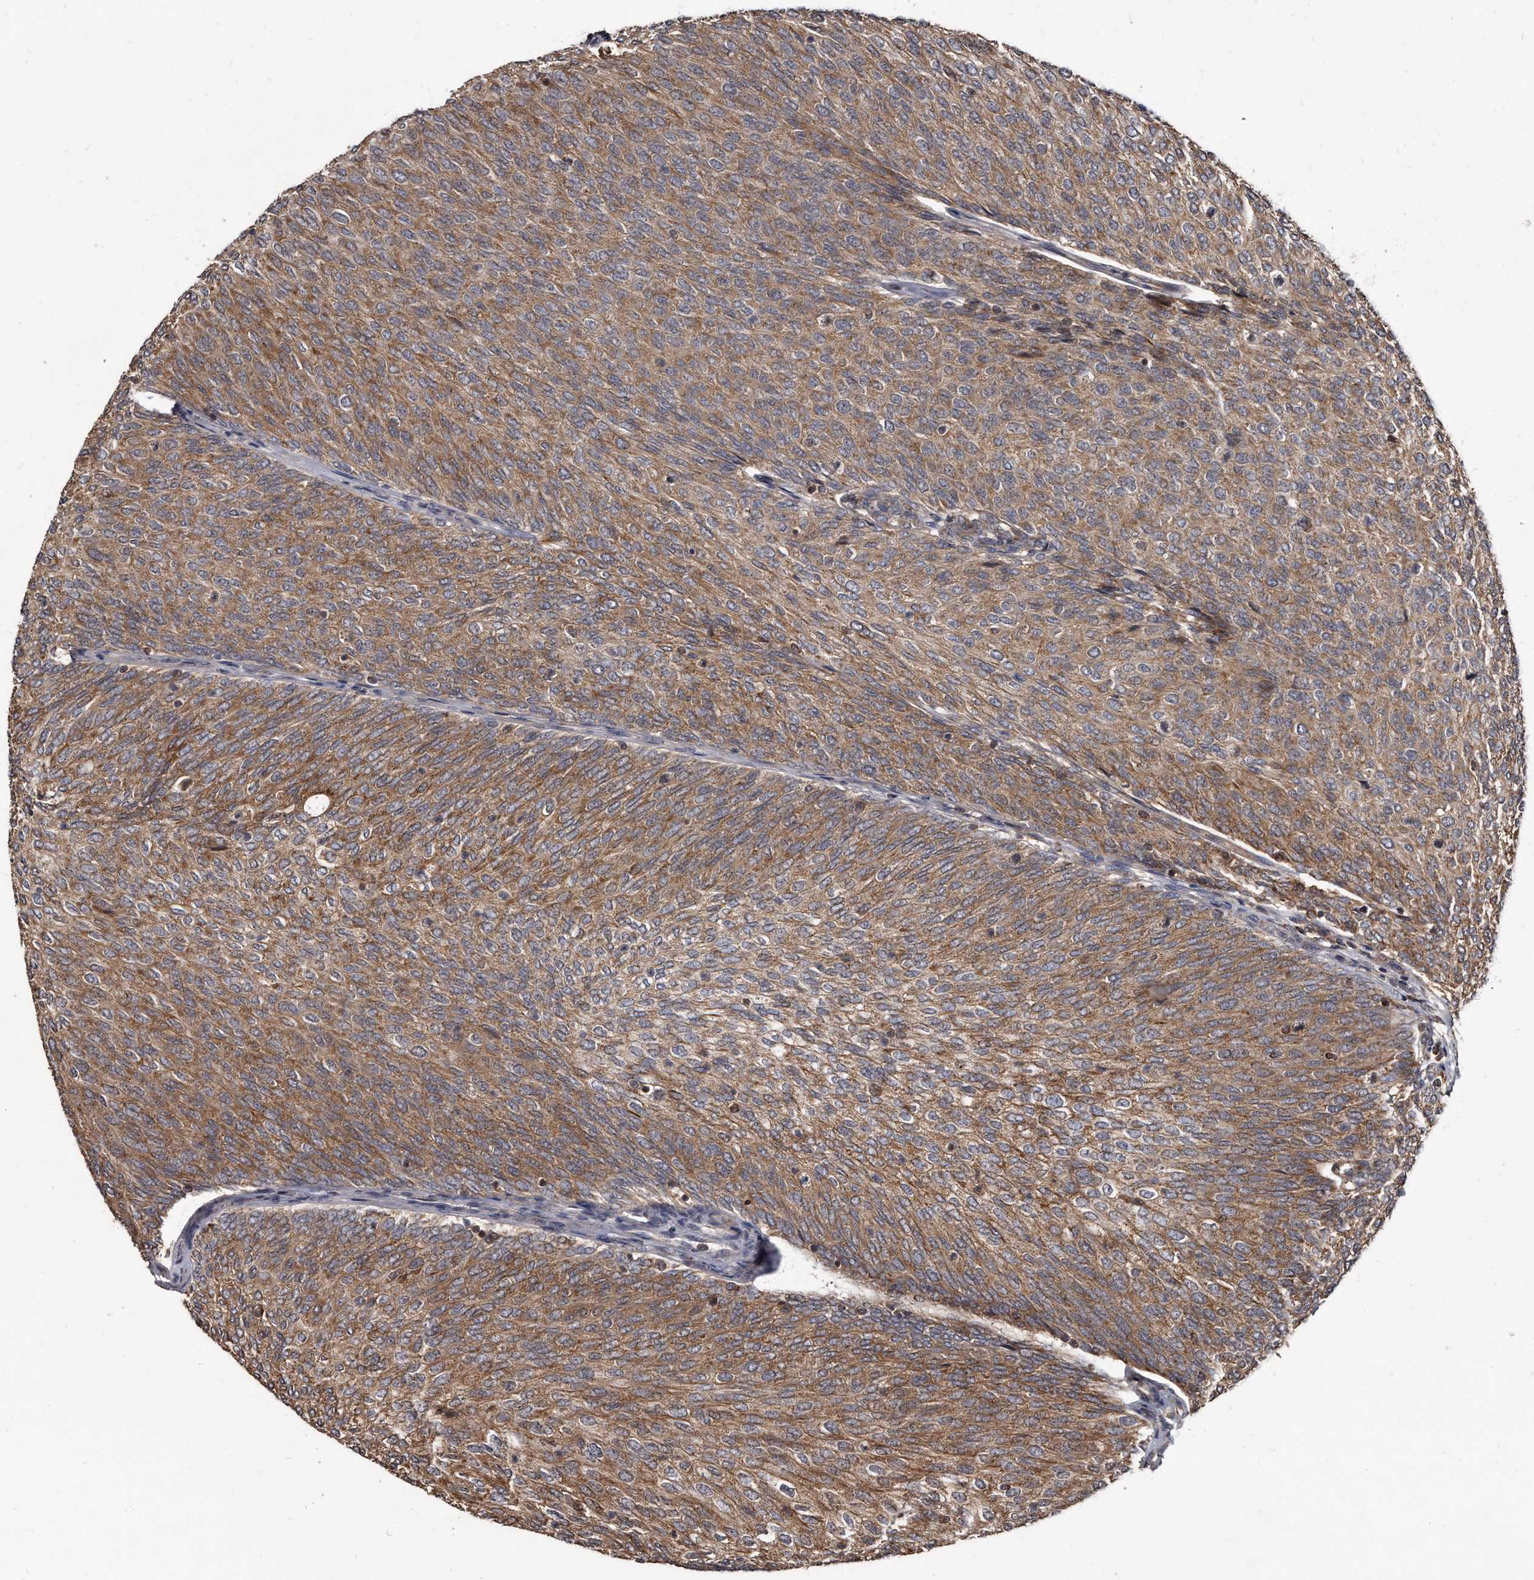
{"staining": {"intensity": "moderate", "quantity": ">75%", "location": "cytoplasmic/membranous"}, "tissue": "urothelial cancer", "cell_type": "Tumor cells", "image_type": "cancer", "snomed": [{"axis": "morphology", "description": "Urothelial carcinoma, Low grade"}, {"axis": "topography", "description": "Urinary bladder"}], "caption": "DAB immunohistochemical staining of urothelial carcinoma (low-grade) displays moderate cytoplasmic/membranous protein expression in about >75% of tumor cells.", "gene": "FAM136A", "patient": {"sex": "female", "age": 79}}